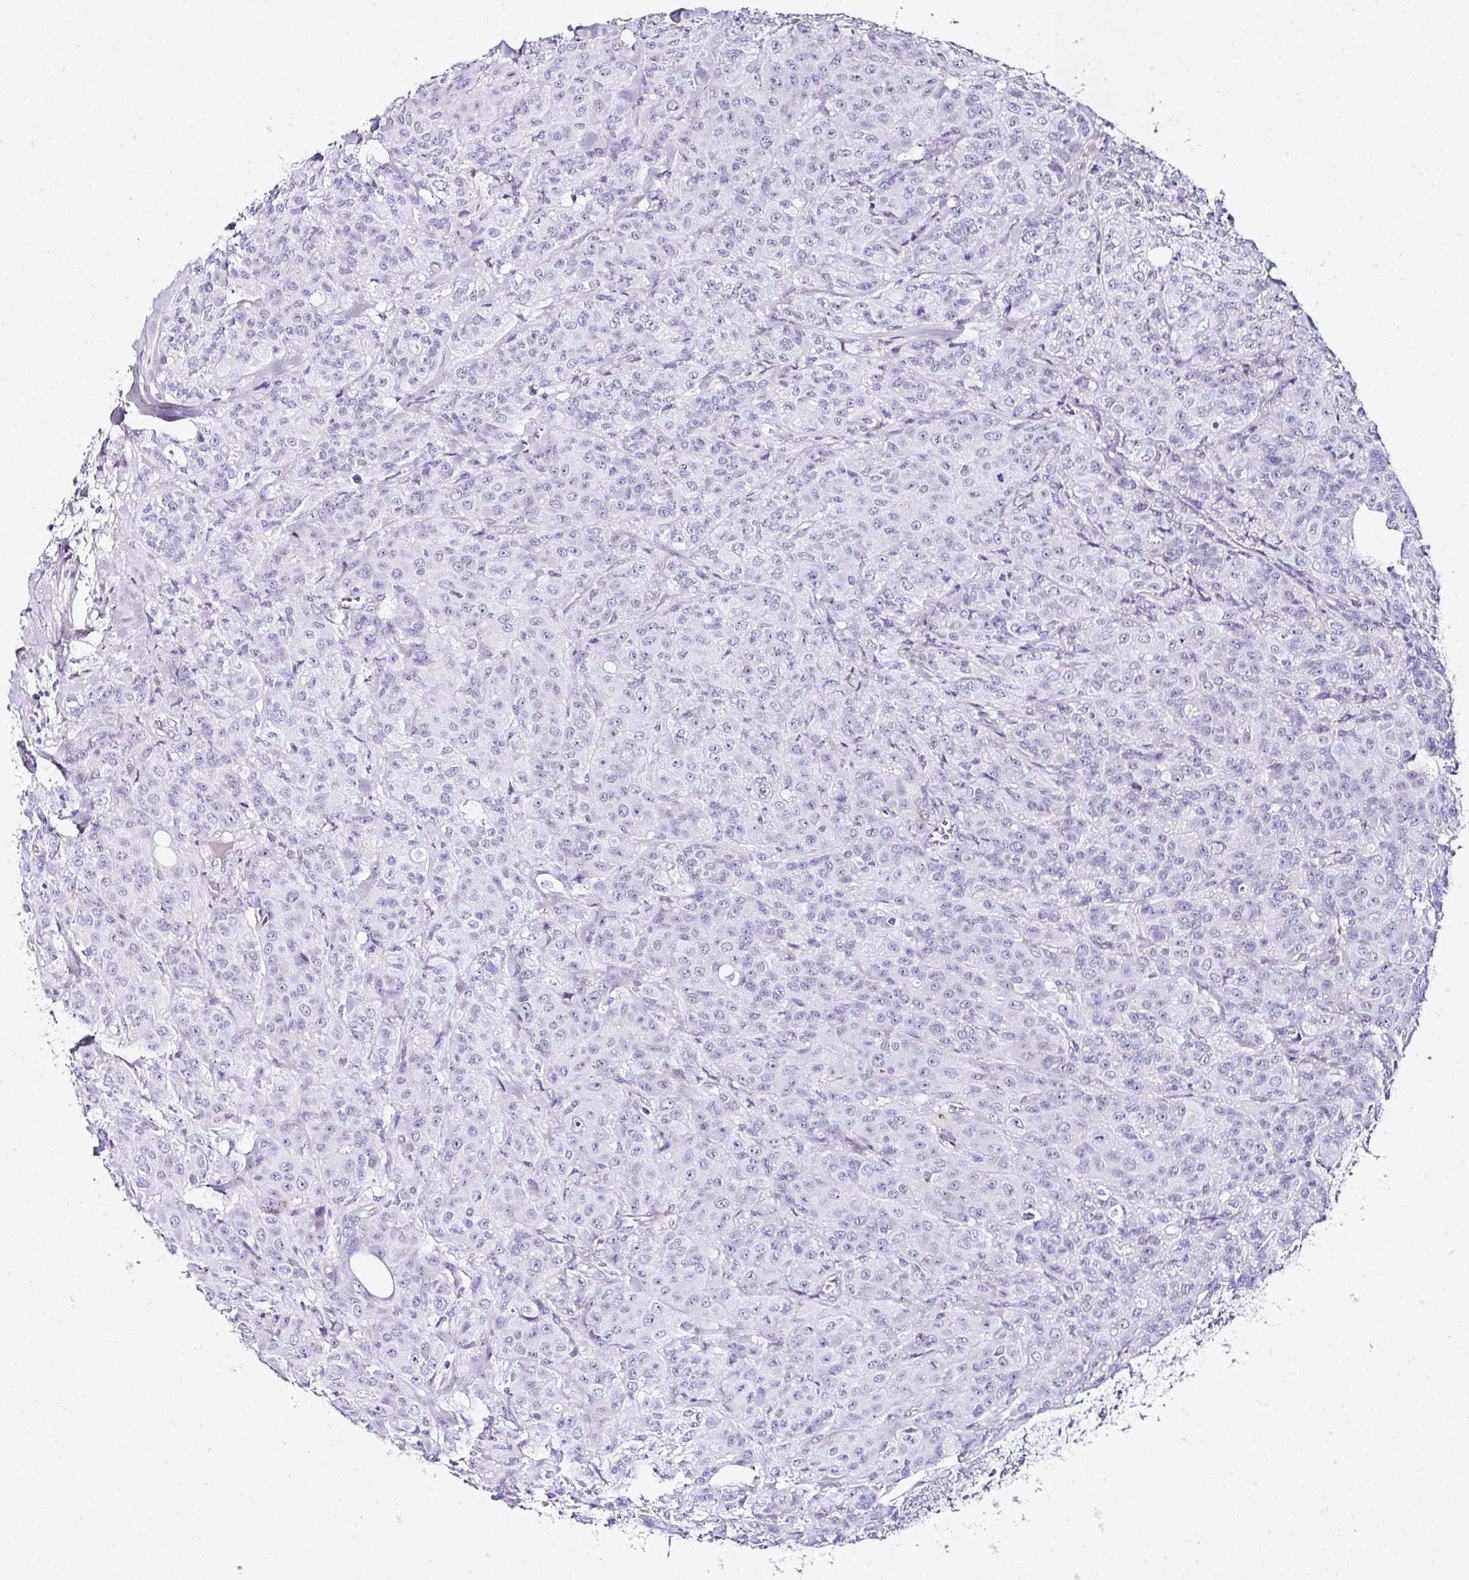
{"staining": {"intensity": "negative", "quantity": "none", "location": "none"}, "tissue": "breast cancer", "cell_type": "Tumor cells", "image_type": "cancer", "snomed": [{"axis": "morphology", "description": "Normal tissue, NOS"}, {"axis": "morphology", "description": "Duct carcinoma"}, {"axis": "topography", "description": "Breast"}], "caption": "IHC of breast cancer (intraductal carcinoma) shows no positivity in tumor cells. The staining was performed using DAB (3,3'-diaminobenzidine) to visualize the protein expression in brown, while the nuclei were stained in blue with hematoxylin (Magnification: 20x).", "gene": "DEPDC5", "patient": {"sex": "female", "age": 43}}